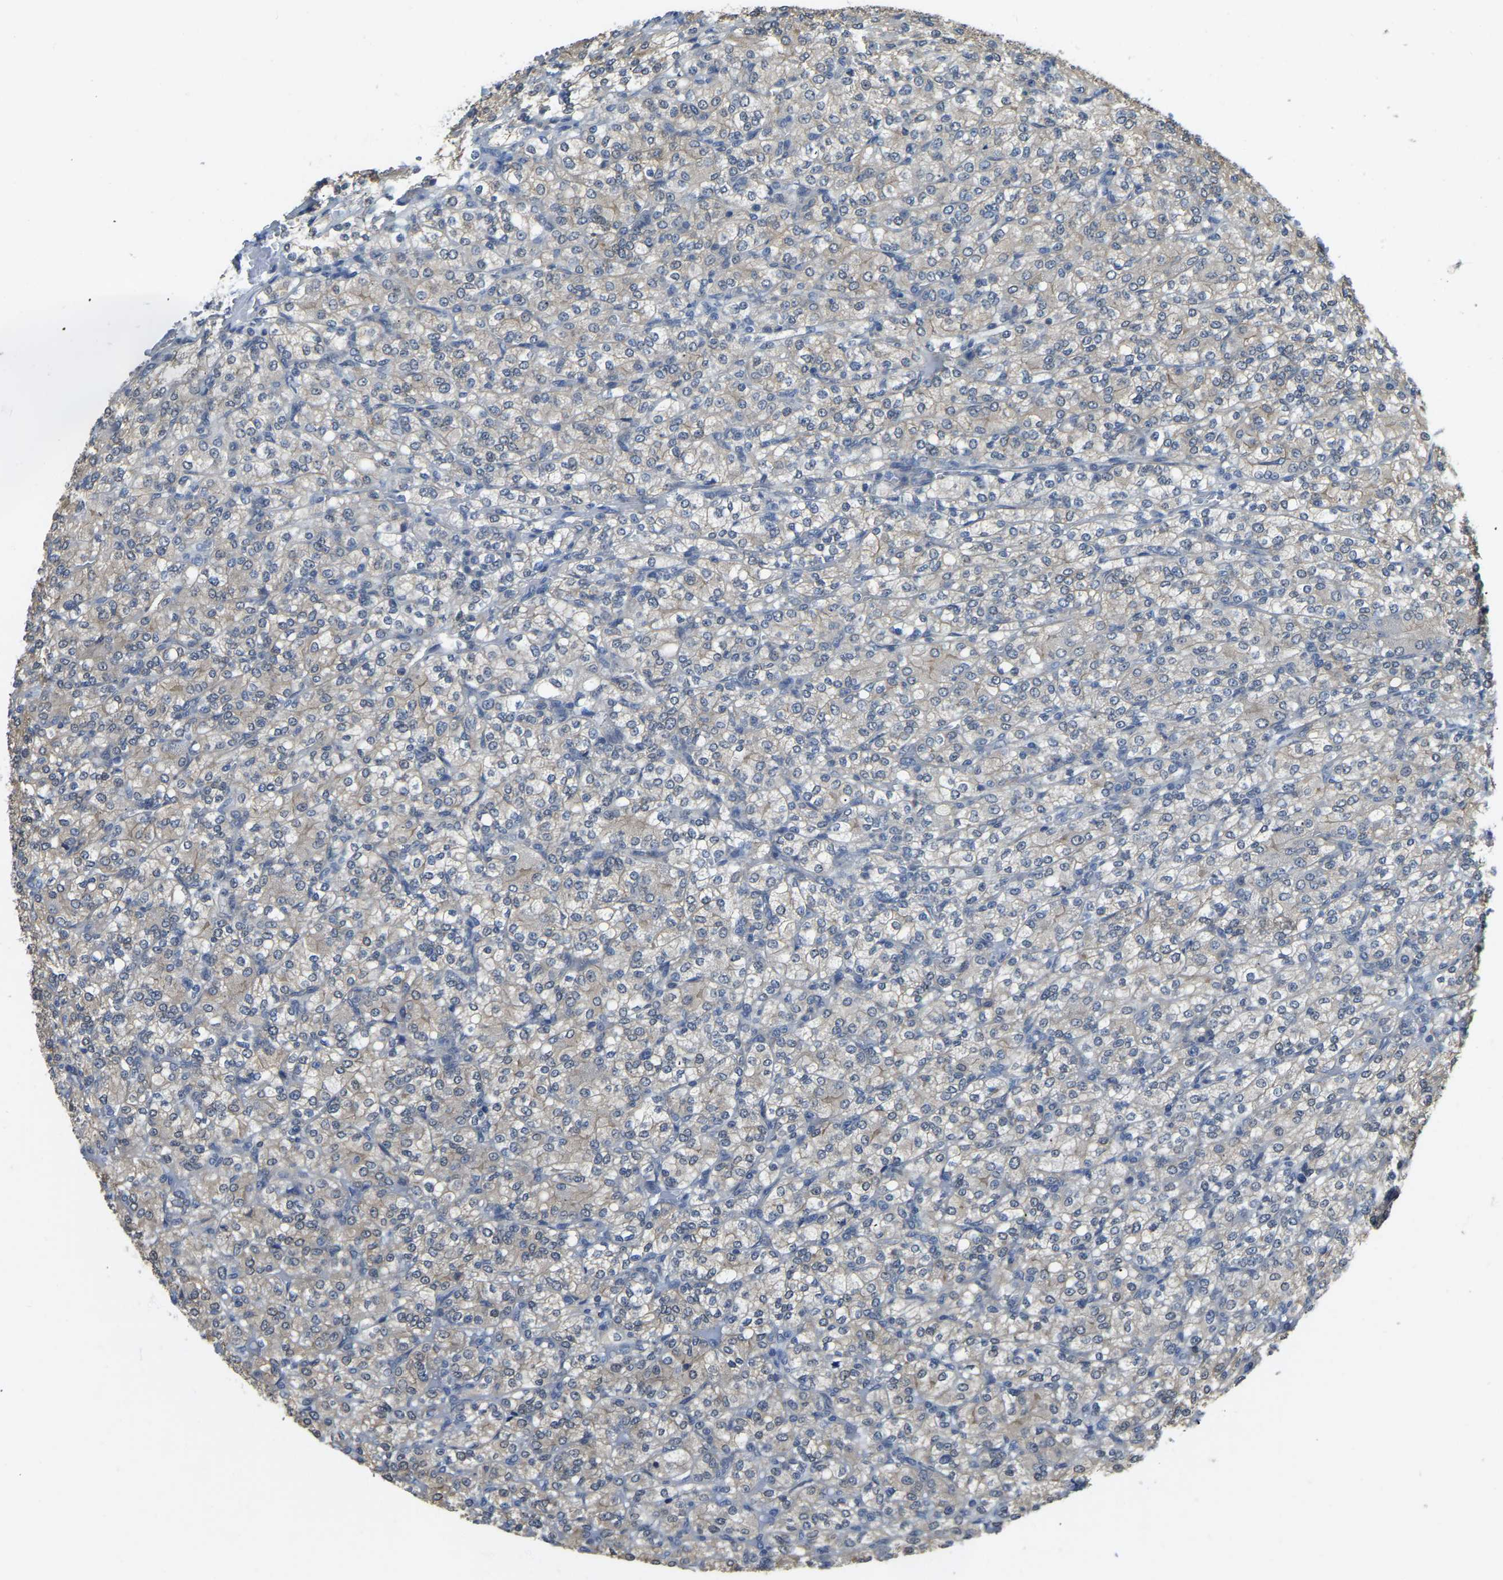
{"staining": {"intensity": "weak", "quantity": "<25%", "location": "cytoplasmic/membranous"}, "tissue": "renal cancer", "cell_type": "Tumor cells", "image_type": "cancer", "snomed": [{"axis": "morphology", "description": "Adenocarcinoma, NOS"}, {"axis": "topography", "description": "Kidney"}], "caption": "High power microscopy photomicrograph of an IHC image of renal adenocarcinoma, revealing no significant expression in tumor cells. (Stains: DAB (3,3'-diaminobenzidine) immunohistochemistry with hematoxylin counter stain, Microscopy: brightfield microscopy at high magnification).", "gene": "AHNAK", "patient": {"sex": "male", "age": 77}}